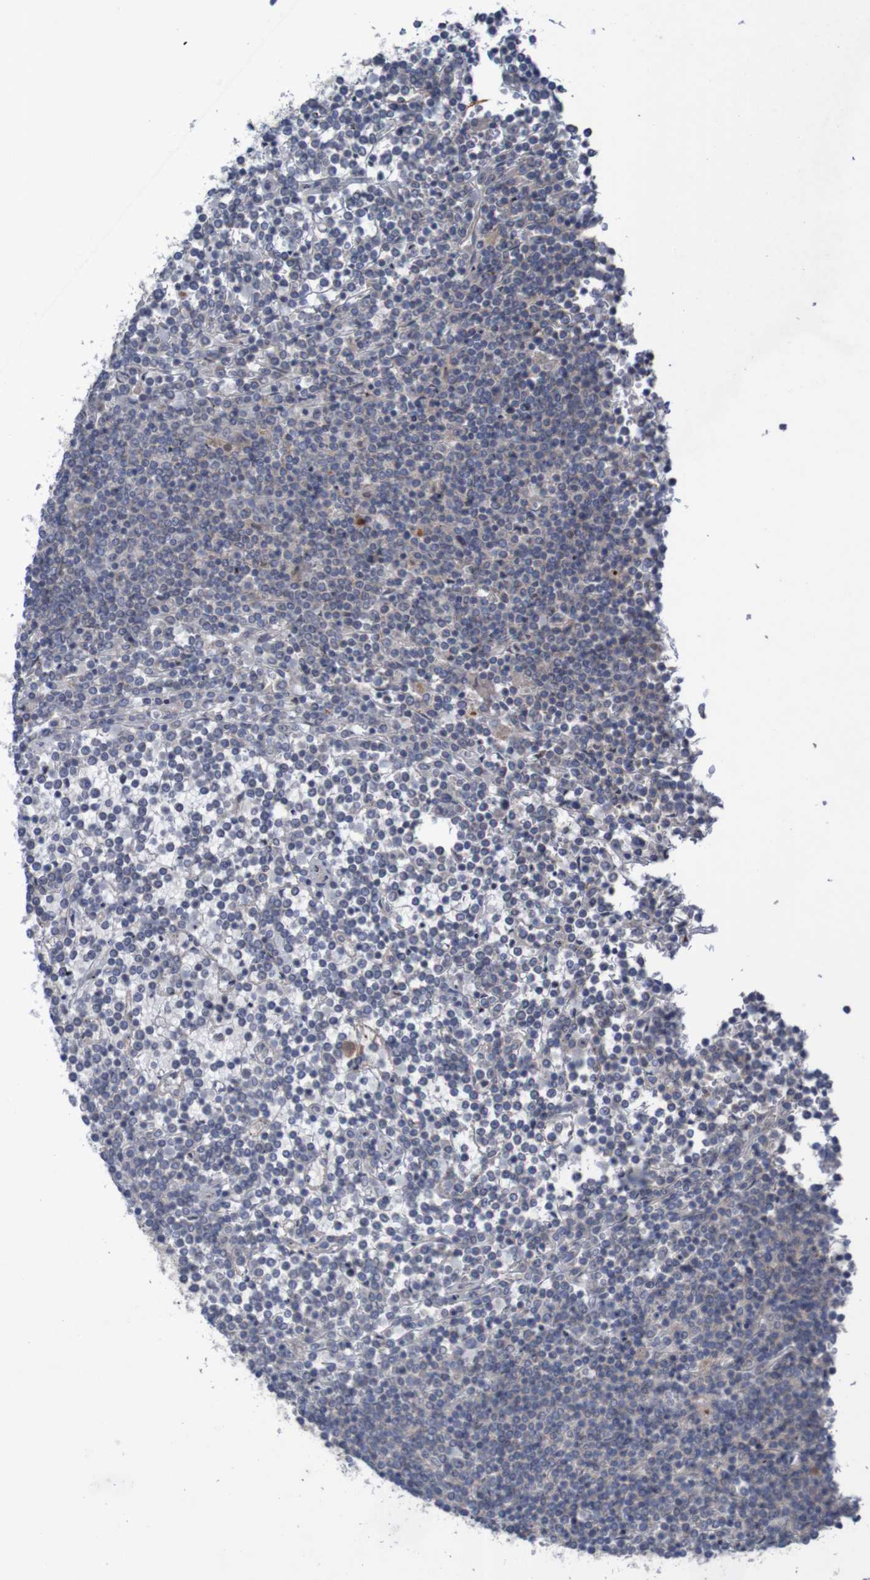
{"staining": {"intensity": "negative", "quantity": "none", "location": "none"}, "tissue": "lymphoma", "cell_type": "Tumor cells", "image_type": "cancer", "snomed": [{"axis": "morphology", "description": "Malignant lymphoma, non-Hodgkin's type, Low grade"}, {"axis": "topography", "description": "Spleen"}], "caption": "Low-grade malignant lymphoma, non-Hodgkin's type was stained to show a protein in brown. There is no significant expression in tumor cells. (Brightfield microscopy of DAB (3,3'-diaminobenzidine) immunohistochemistry at high magnification).", "gene": "ANGPT4", "patient": {"sex": "female", "age": 19}}